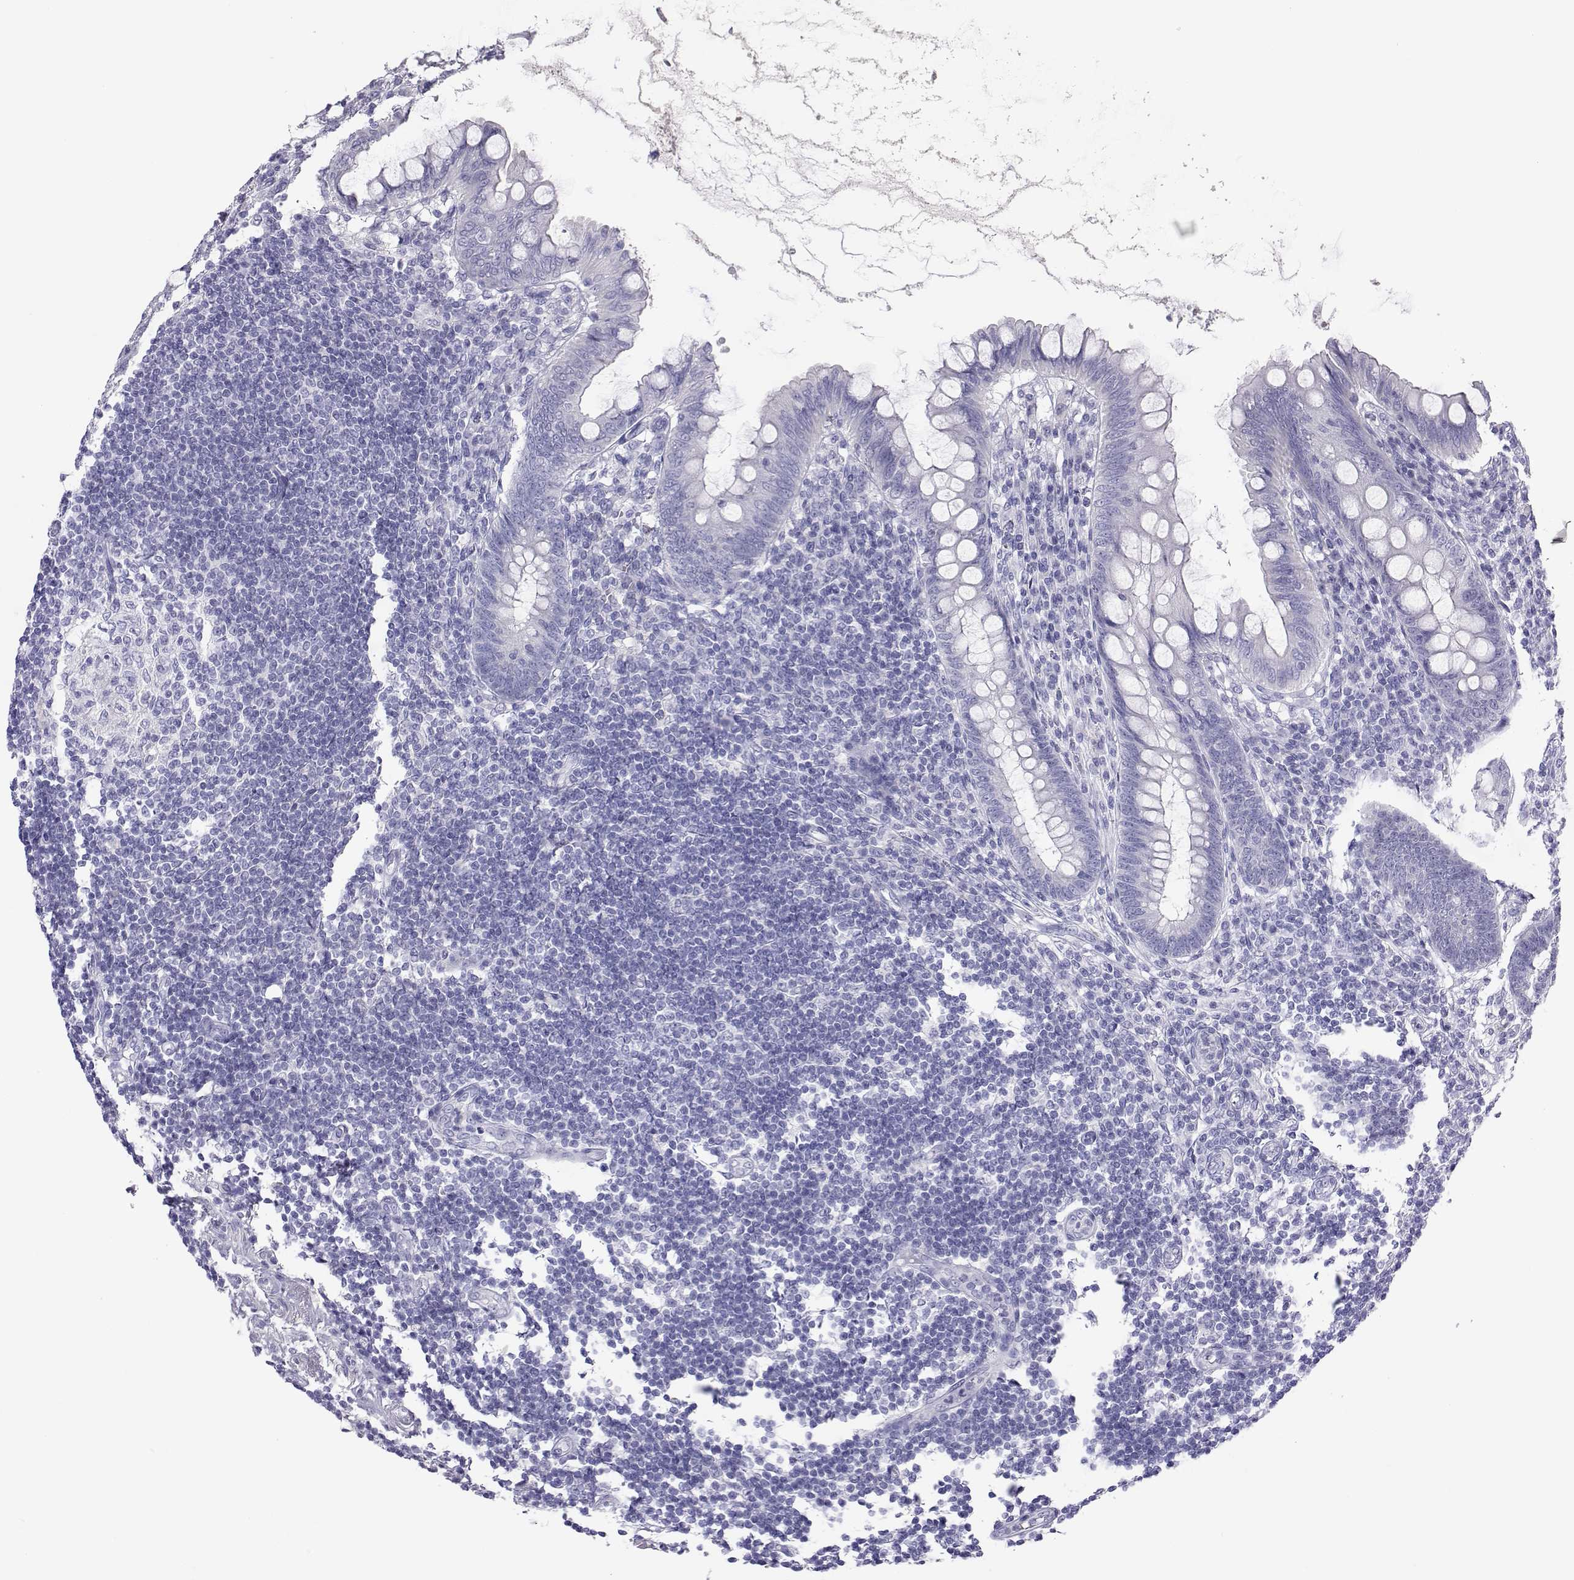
{"staining": {"intensity": "negative", "quantity": "none", "location": "none"}, "tissue": "appendix", "cell_type": "Glandular cells", "image_type": "normal", "snomed": [{"axis": "morphology", "description": "Normal tissue, NOS"}, {"axis": "topography", "description": "Appendix"}], "caption": "This histopathology image is of benign appendix stained with immunohistochemistry (IHC) to label a protein in brown with the nuclei are counter-stained blue. There is no staining in glandular cells. The staining is performed using DAB (3,3'-diaminobenzidine) brown chromogen with nuclei counter-stained in using hematoxylin.", "gene": "PLIN4", "patient": {"sex": "female", "age": 57}}